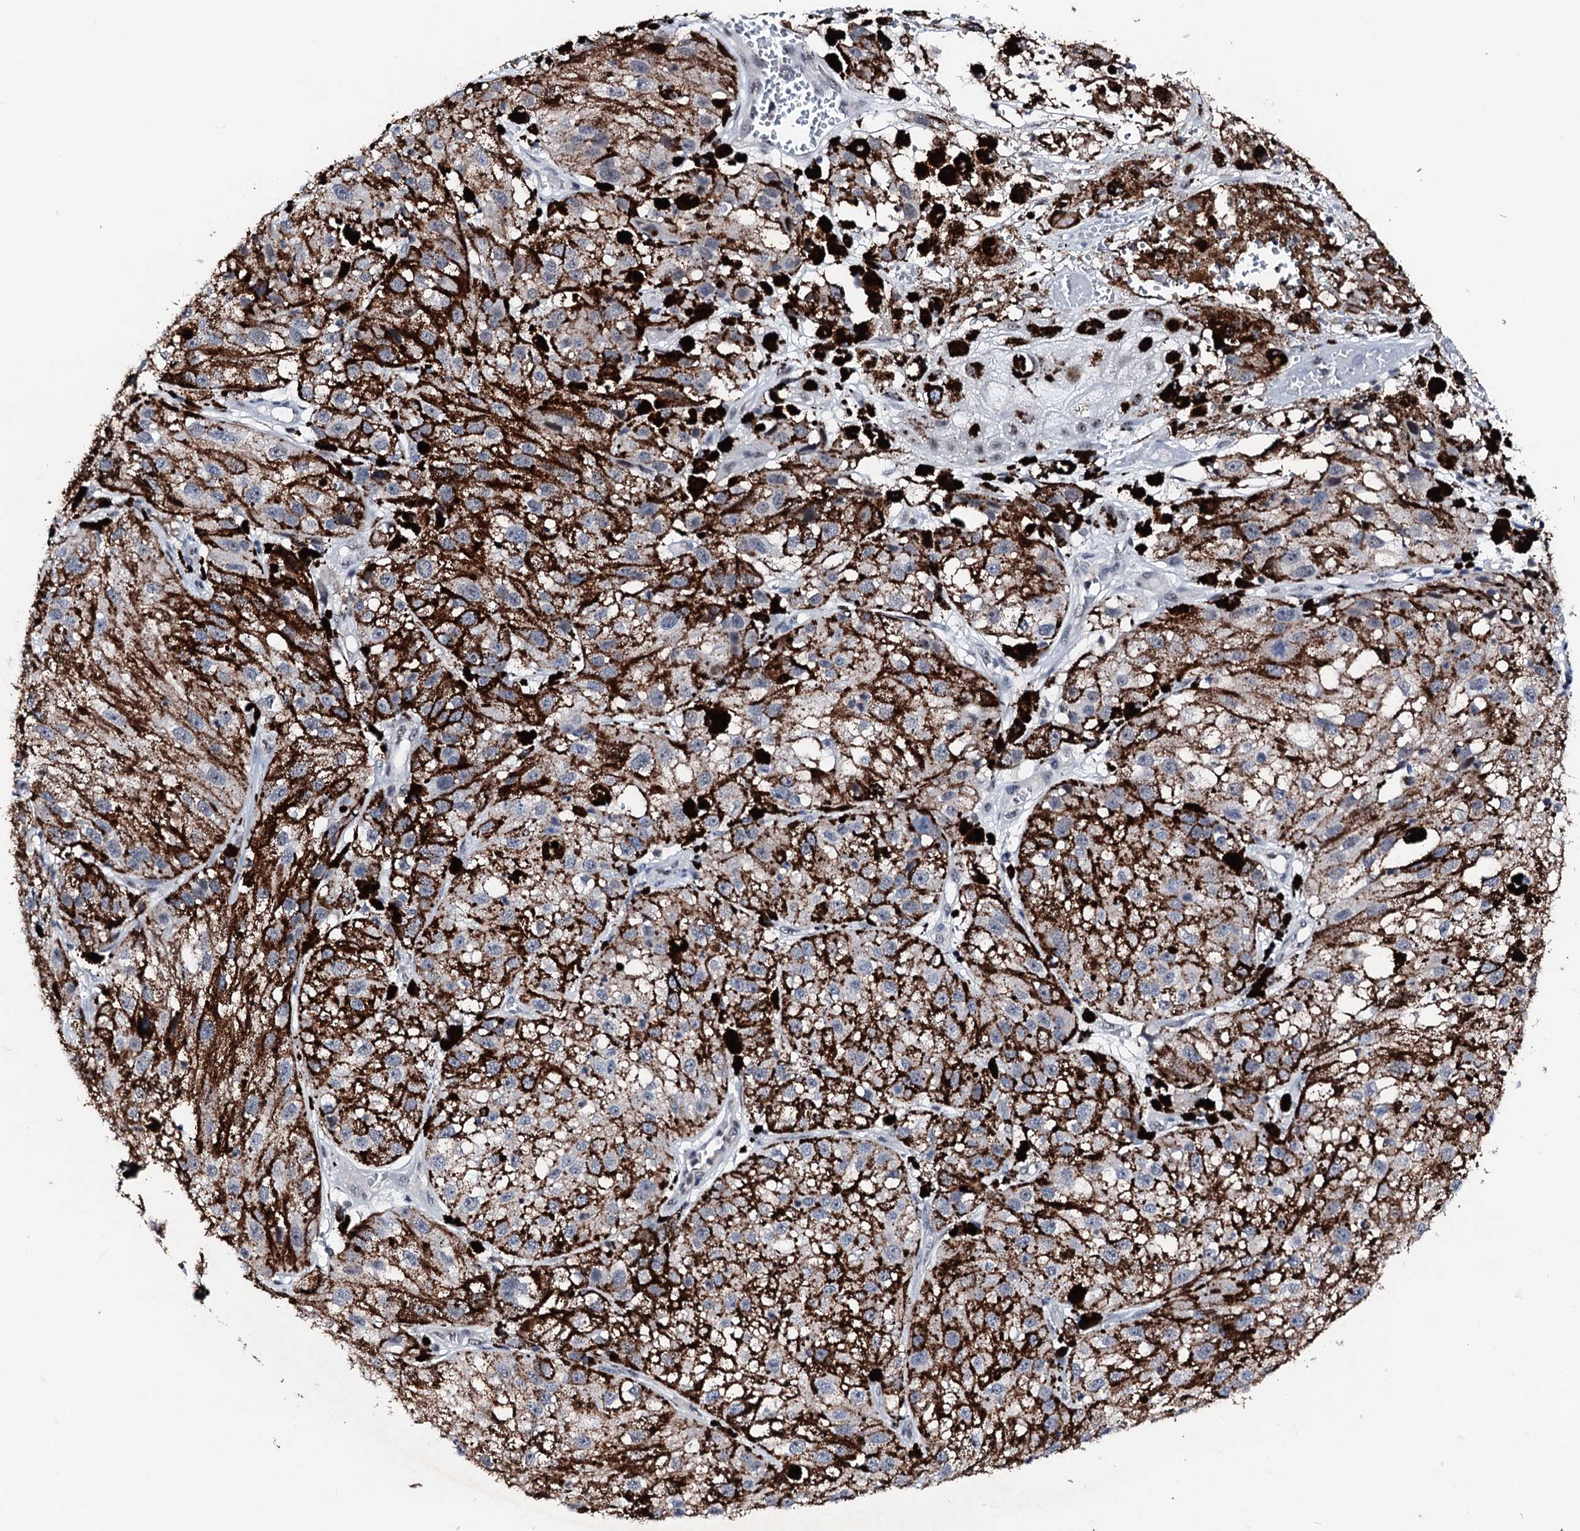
{"staining": {"intensity": "negative", "quantity": "none", "location": "none"}, "tissue": "melanoma", "cell_type": "Tumor cells", "image_type": "cancer", "snomed": [{"axis": "morphology", "description": "Malignant melanoma, NOS"}, {"axis": "topography", "description": "Skin"}], "caption": "Human malignant melanoma stained for a protein using immunohistochemistry exhibits no expression in tumor cells.", "gene": "TRAFD1", "patient": {"sex": "male", "age": 88}}